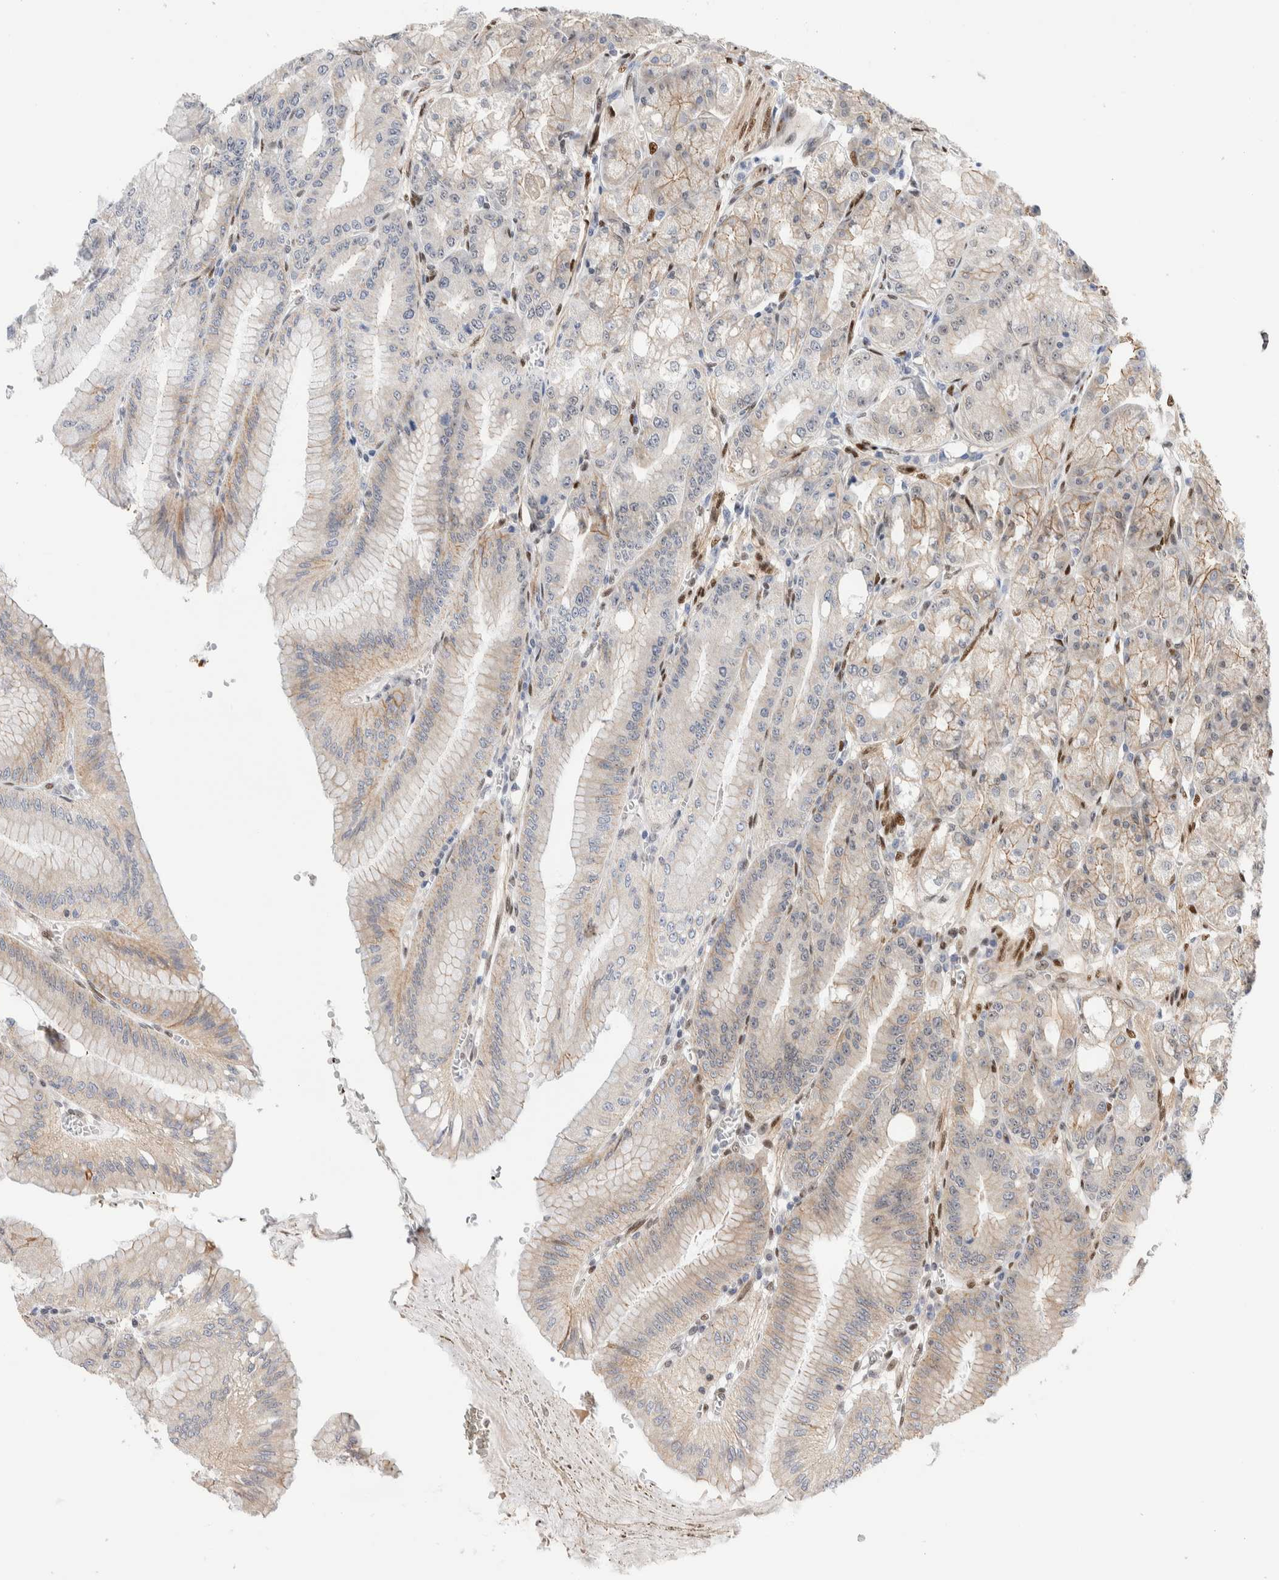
{"staining": {"intensity": "weak", "quantity": ">75%", "location": "cytoplasmic/membranous"}, "tissue": "stomach", "cell_type": "Glandular cells", "image_type": "normal", "snomed": [{"axis": "morphology", "description": "Normal tissue, NOS"}, {"axis": "topography", "description": "Stomach, lower"}], "caption": "Protein expression analysis of benign stomach shows weak cytoplasmic/membranous staining in about >75% of glandular cells. The staining was performed using DAB (3,3'-diaminobenzidine), with brown indicating positive protein expression. Nuclei are stained blue with hematoxylin.", "gene": "NSMAF", "patient": {"sex": "male", "age": 71}}